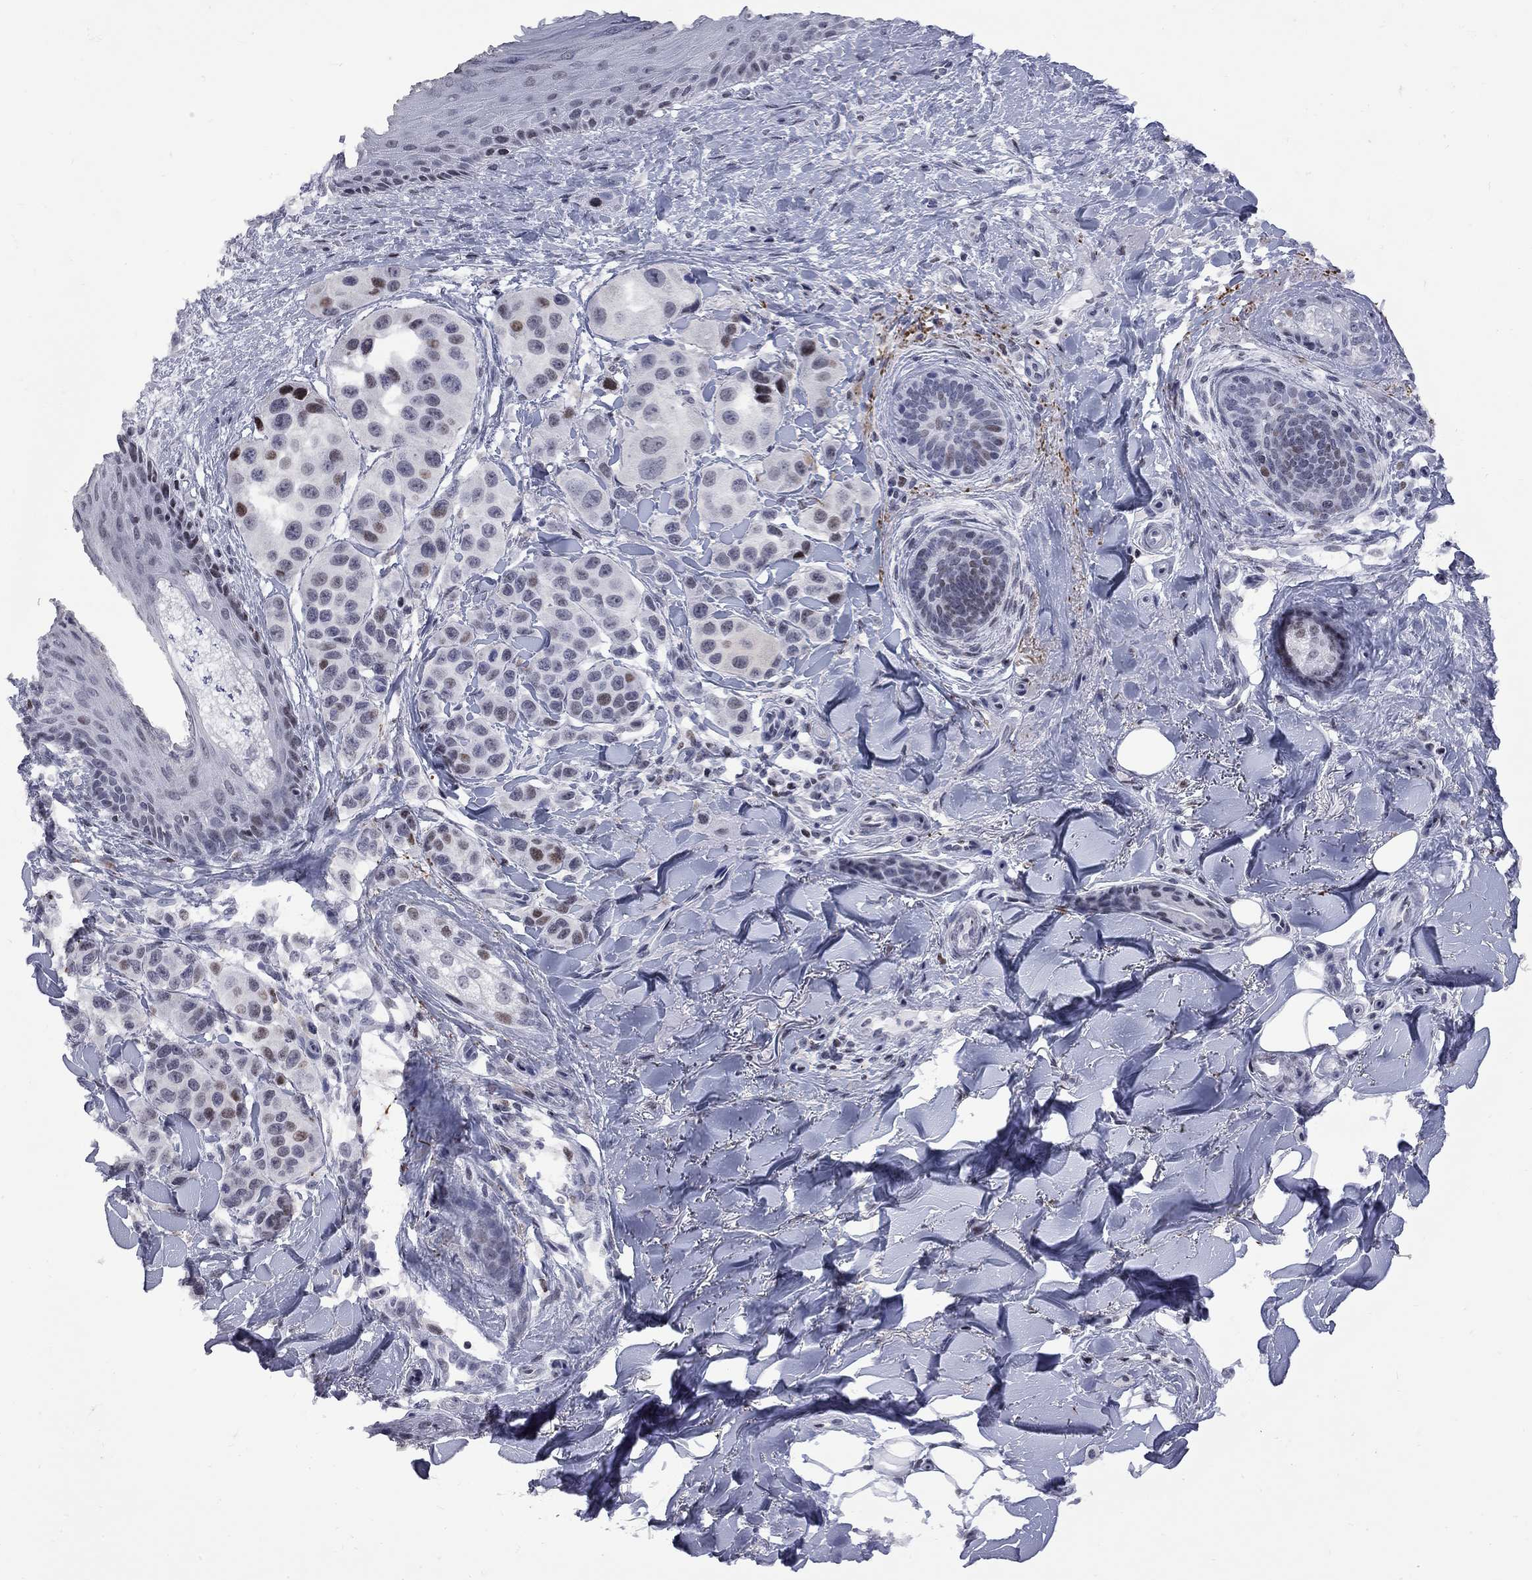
{"staining": {"intensity": "moderate", "quantity": "<25%", "location": "nuclear"}, "tissue": "melanoma", "cell_type": "Tumor cells", "image_type": "cancer", "snomed": [{"axis": "morphology", "description": "Malignant melanoma, NOS"}, {"axis": "topography", "description": "Skin"}], "caption": "Immunohistochemical staining of malignant melanoma shows moderate nuclear protein expression in approximately <25% of tumor cells.", "gene": "ZNF154", "patient": {"sex": "male", "age": 57}}